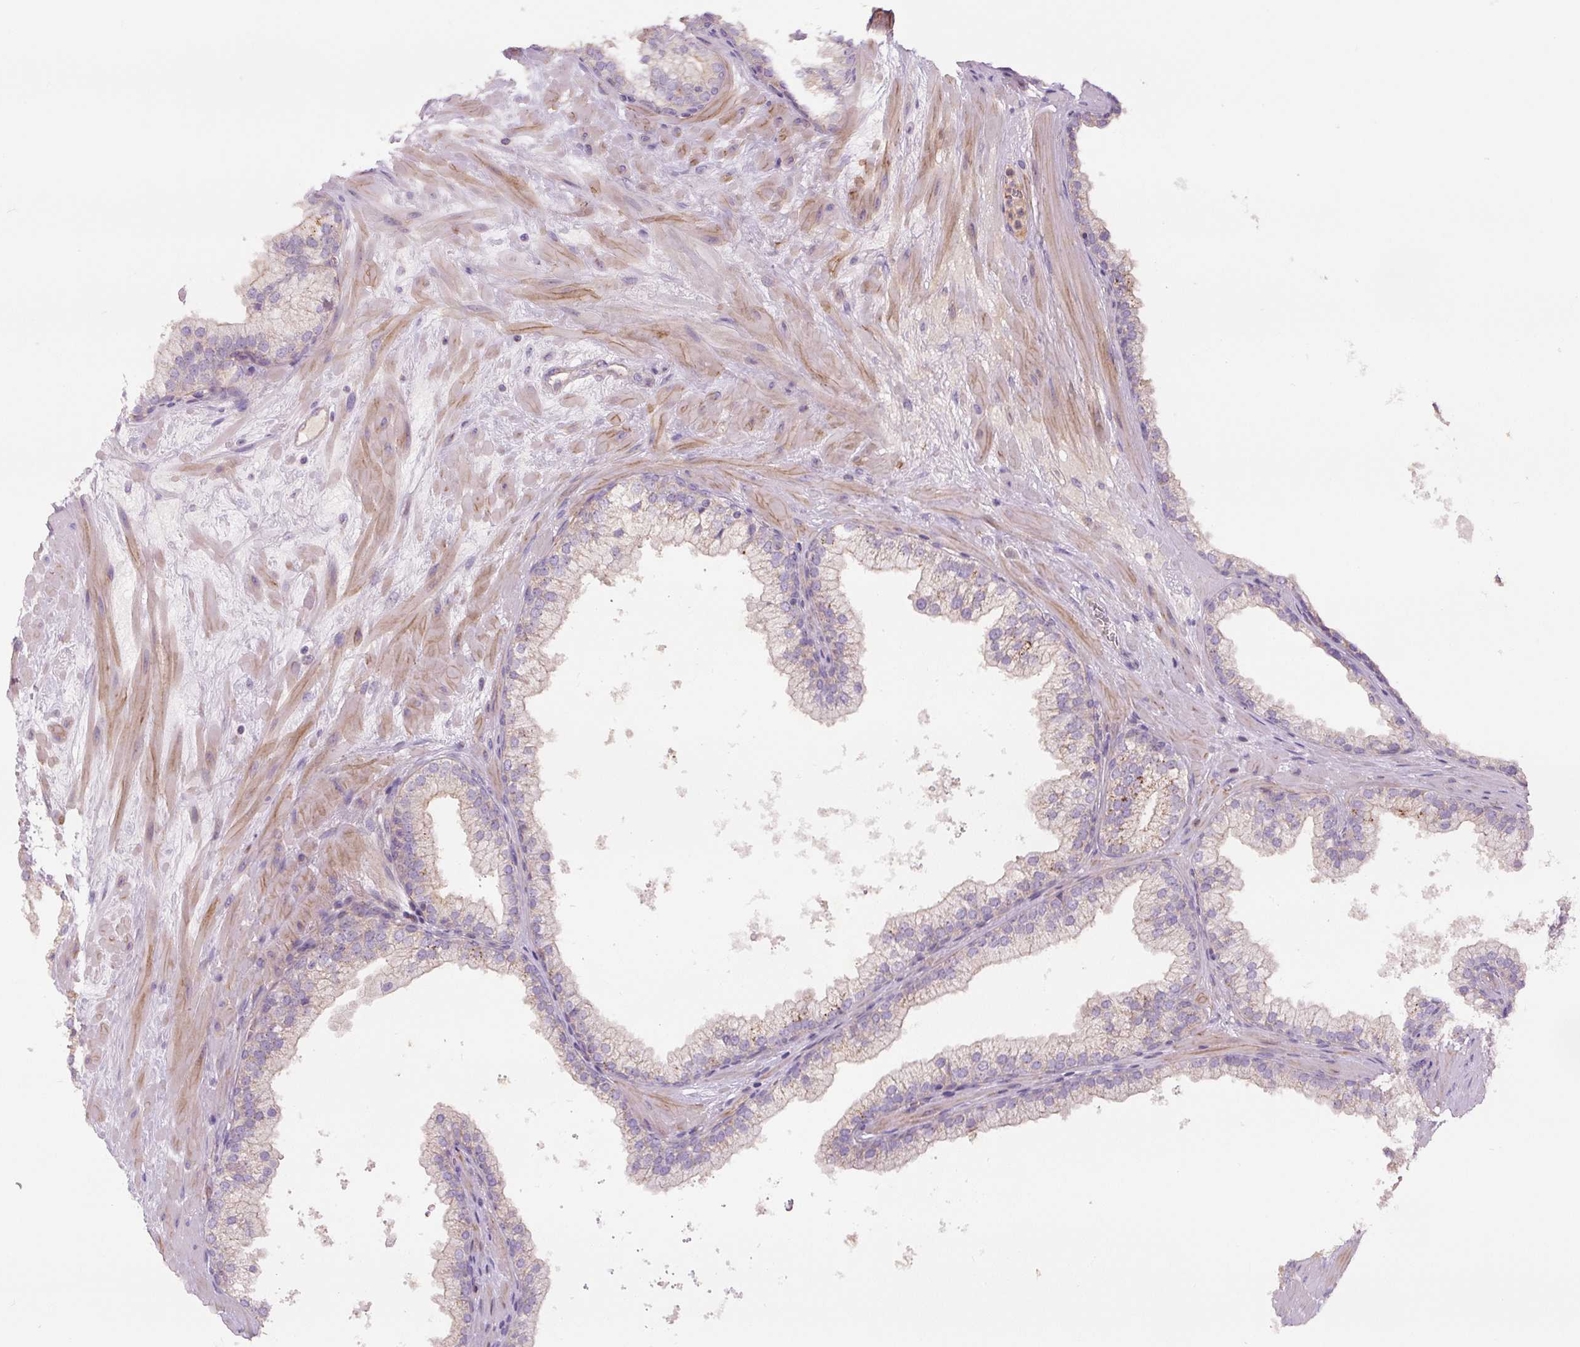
{"staining": {"intensity": "weak", "quantity": "<25%", "location": "cytoplasmic/membranous"}, "tissue": "prostate", "cell_type": "Glandular cells", "image_type": "normal", "snomed": [{"axis": "morphology", "description": "Normal tissue, NOS"}, {"axis": "topography", "description": "Prostate"}, {"axis": "topography", "description": "Peripheral nerve tissue"}], "caption": "IHC of normal human prostate demonstrates no expression in glandular cells.", "gene": "CCNI2", "patient": {"sex": "male", "age": 61}}